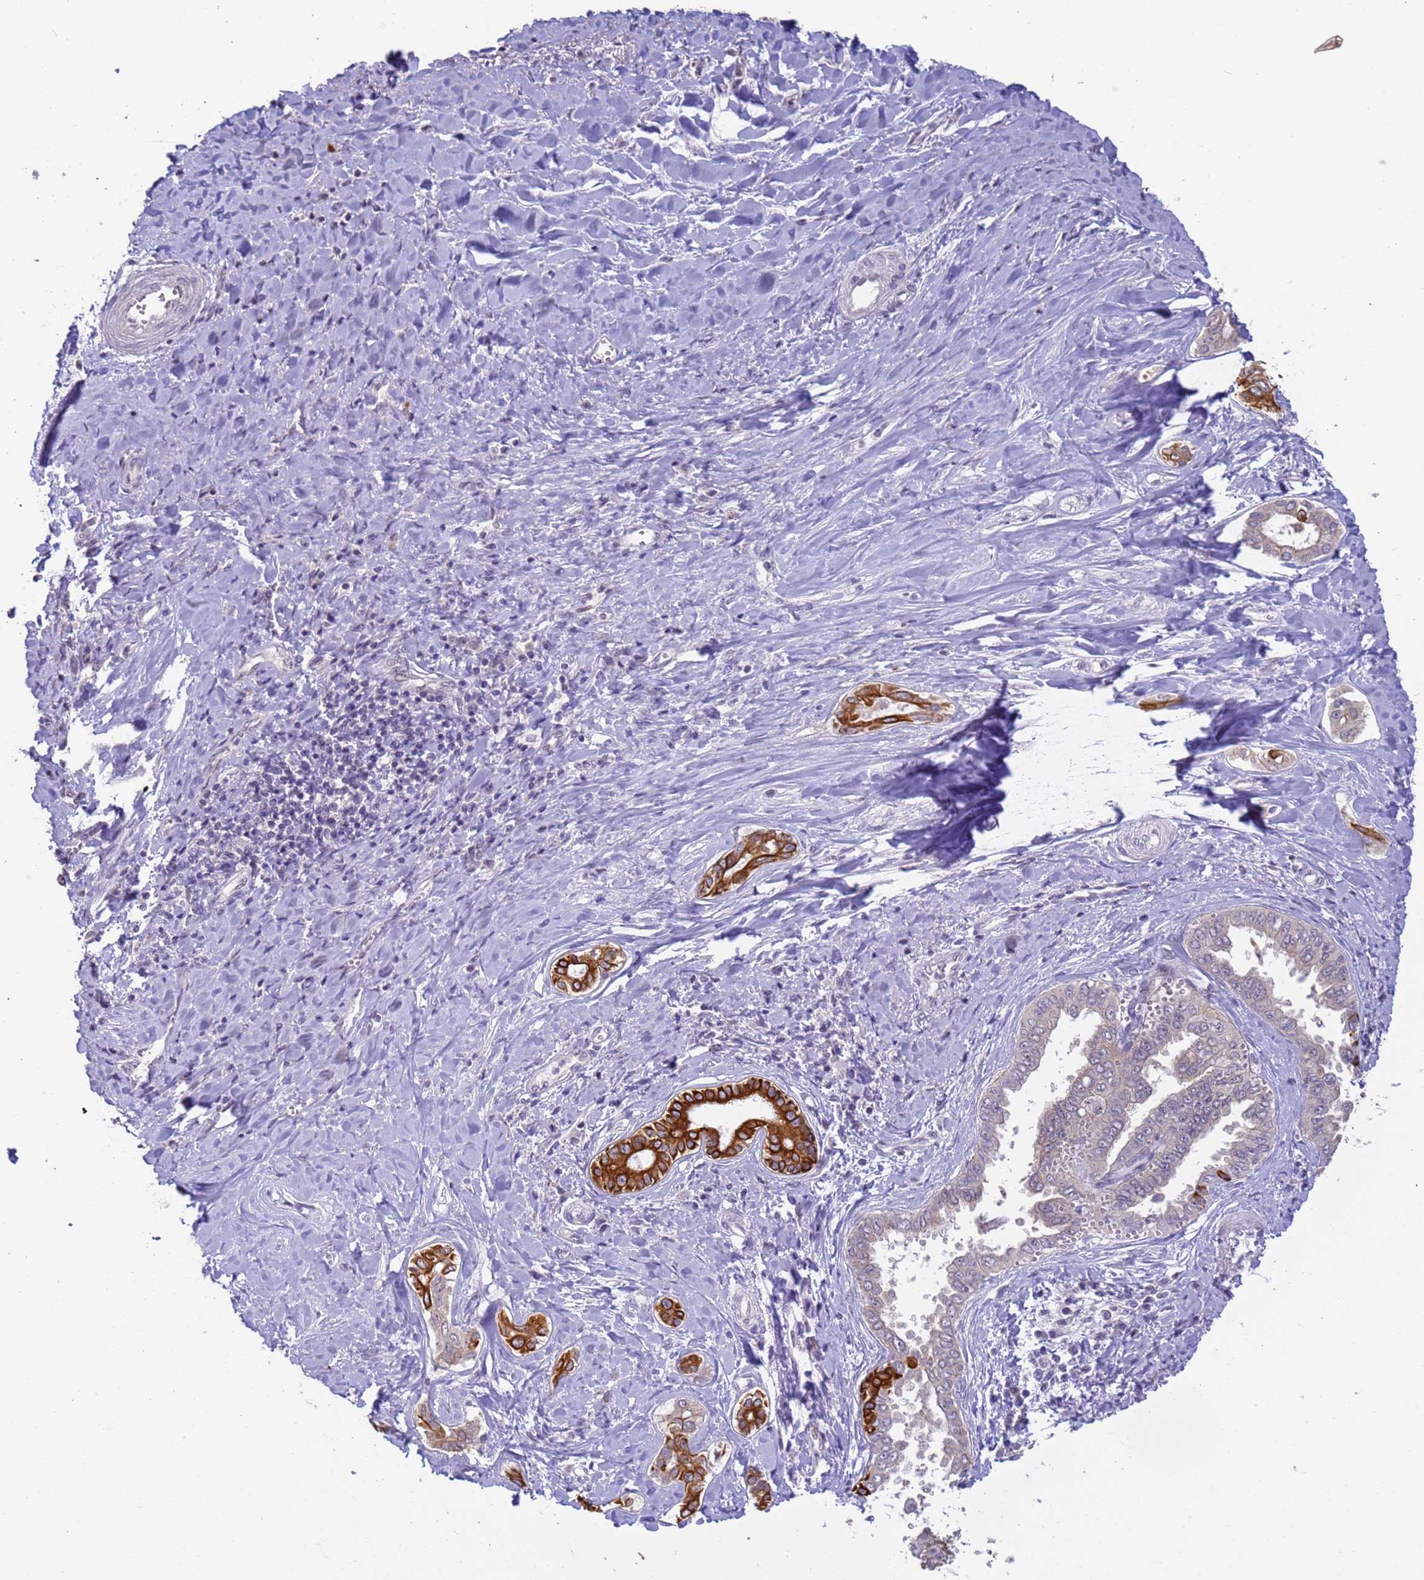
{"staining": {"intensity": "strong", "quantity": "25%-75%", "location": "cytoplasmic/membranous"}, "tissue": "liver cancer", "cell_type": "Tumor cells", "image_type": "cancer", "snomed": [{"axis": "morphology", "description": "Cholangiocarcinoma"}, {"axis": "topography", "description": "Liver"}], "caption": "A histopathology image of human liver cholangiocarcinoma stained for a protein exhibits strong cytoplasmic/membranous brown staining in tumor cells.", "gene": "VWA3A", "patient": {"sex": "female", "age": 77}}